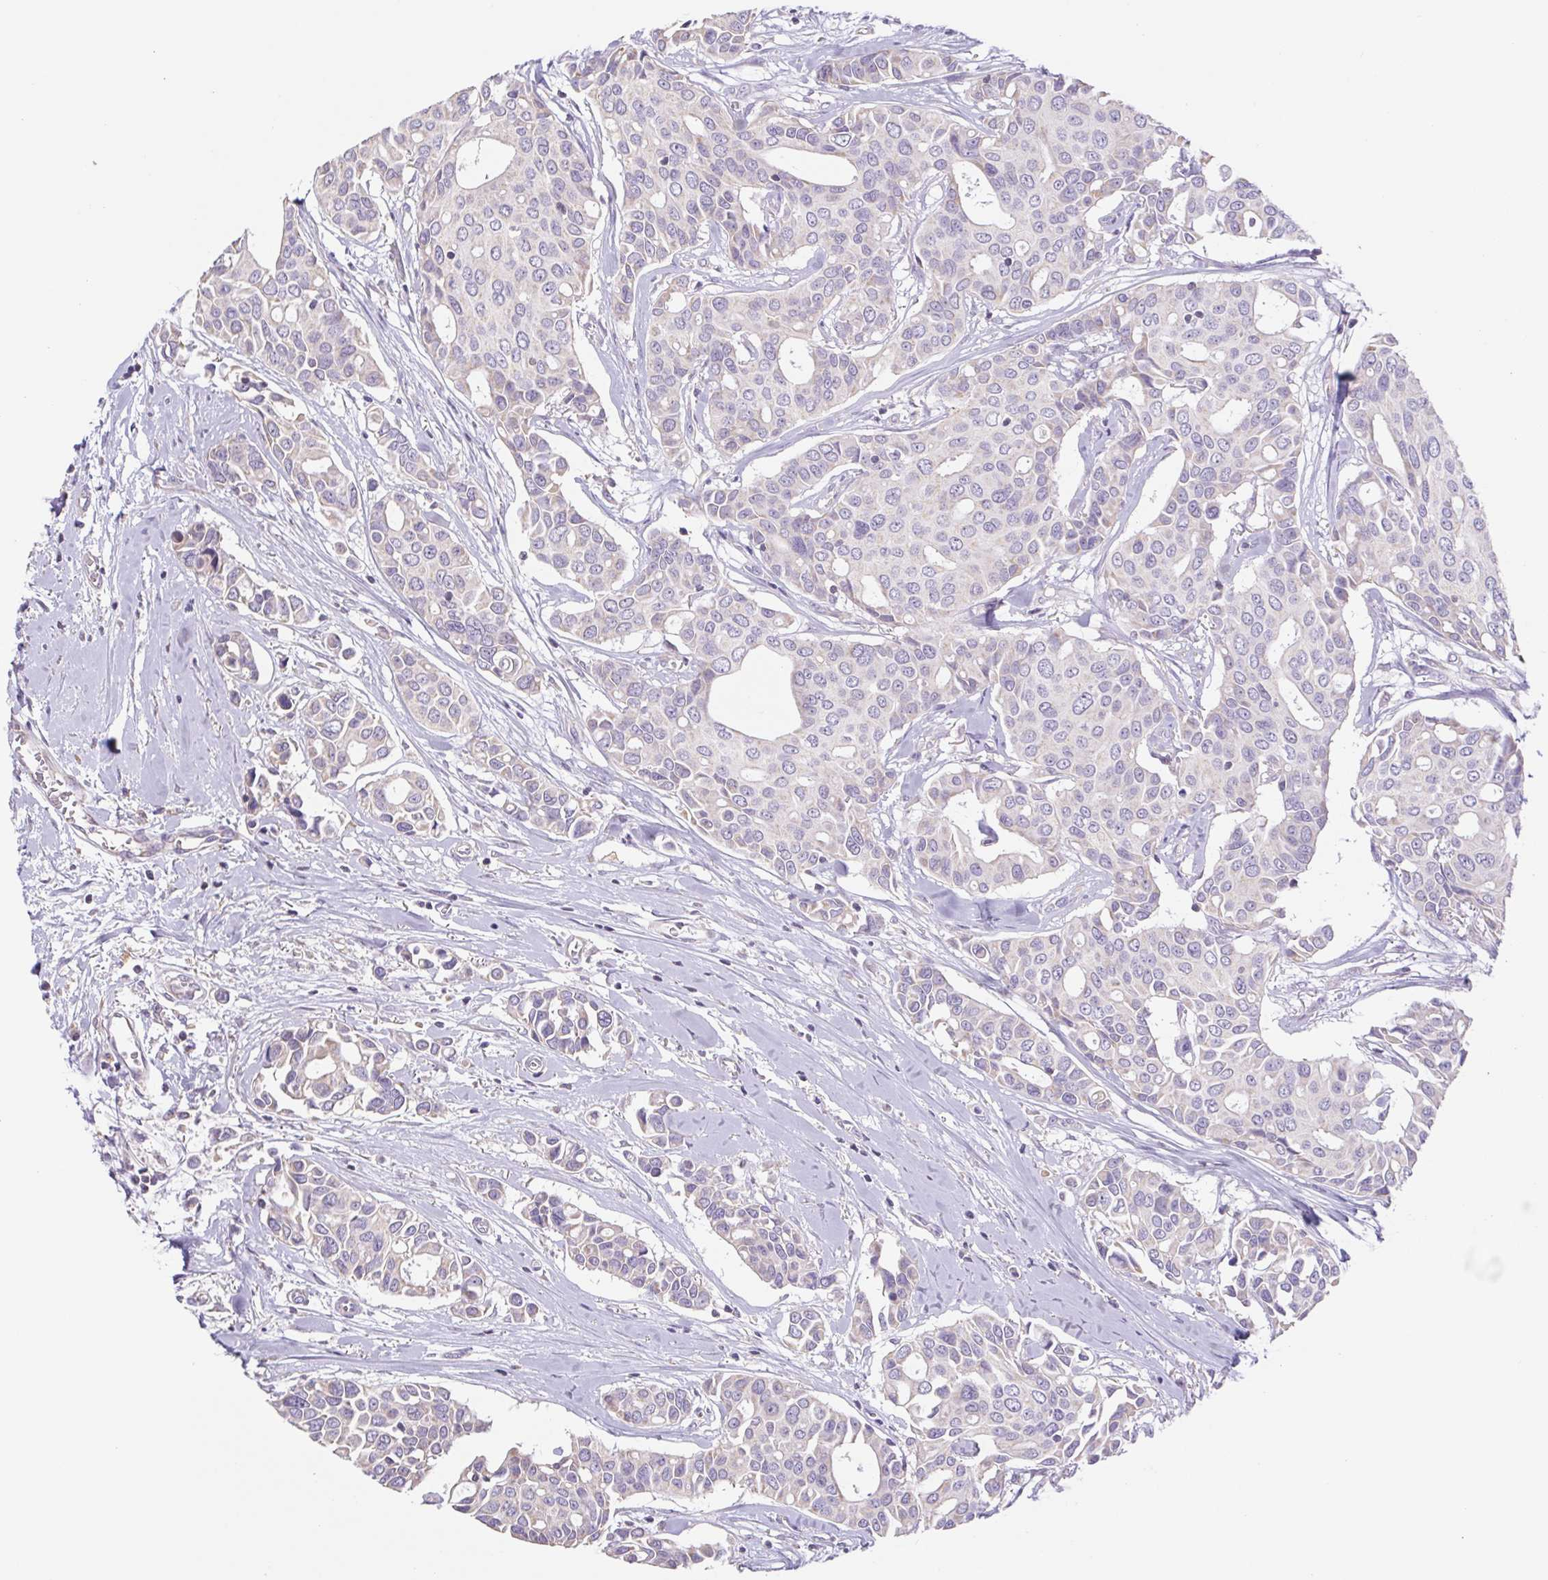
{"staining": {"intensity": "negative", "quantity": "none", "location": "none"}, "tissue": "breast cancer", "cell_type": "Tumor cells", "image_type": "cancer", "snomed": [{"axis": "morphology", "description": "Duct carcinoma"}, {"axis": "topography", "description": "Breast"}], "caption": "High magnification brightfield microscopy of breast intraductal carcinoma stained with DAB (brown) and counterstained with hematoxylin (blue): tumor cells show no significant positivity.", "gene": "FKBP6", "patient": {"sex": "female", "age": 54}}